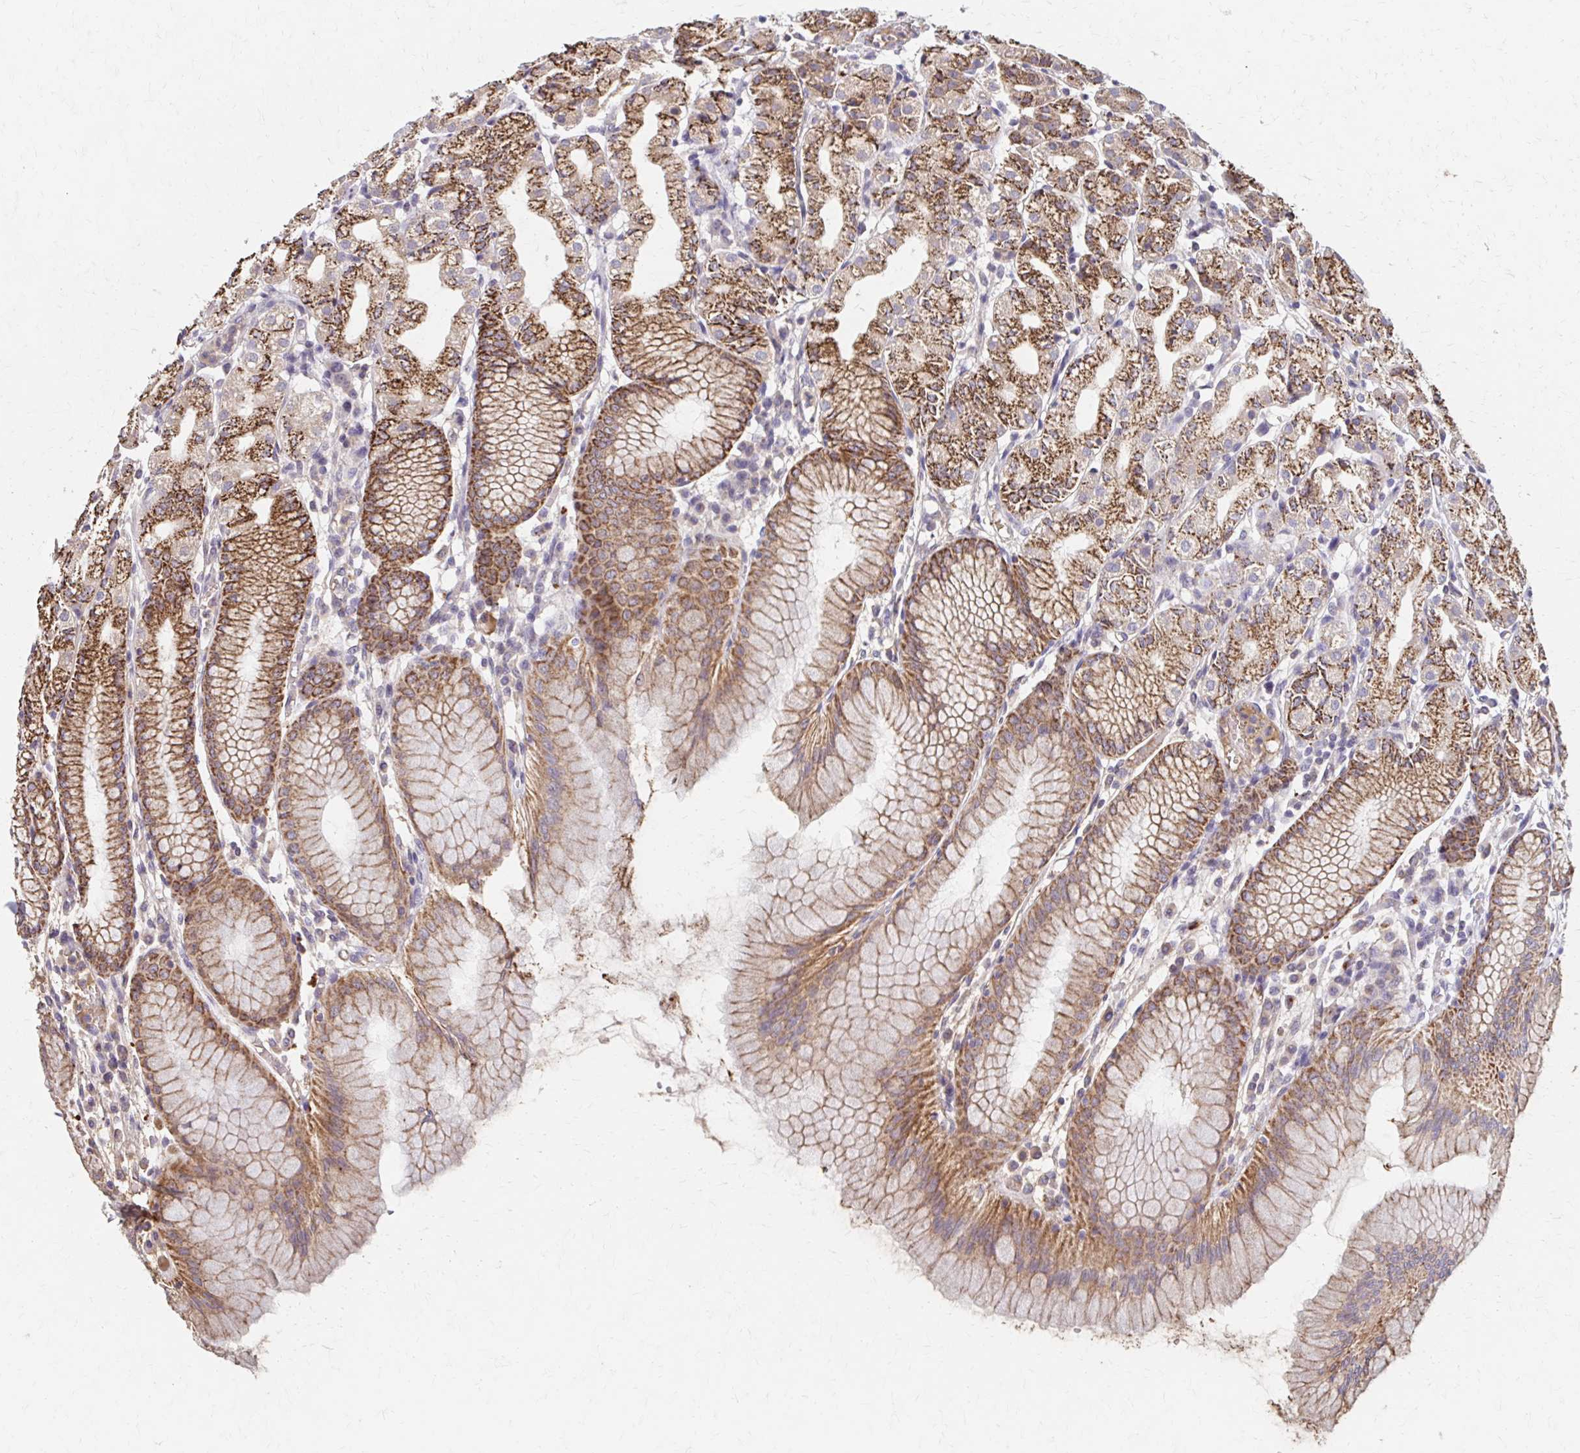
{"staining": {"intensity": "moderate", "quantity": "25%-75%", "location": "cytoplasmic/membranous"}, "tissue": "stomach", "cell_type": "Glandular cells", "image_type": "normal", "snomed": [{"axis": "morphology", "description": "Normal tissue, NOS"}, {"axis": "topography", "description": "Stomach"}], "caption": "Stomach was stained to show a protein in brown. There is medium levels of moderate cytoplasmic/membranous positivity in approximately 25%-75% of glandular cells. The protein of interest is shown in brown color, while the nuclei are stained blue.", "gene": "HMGCS2", "patient": {"sex": "female", "age": 57}}